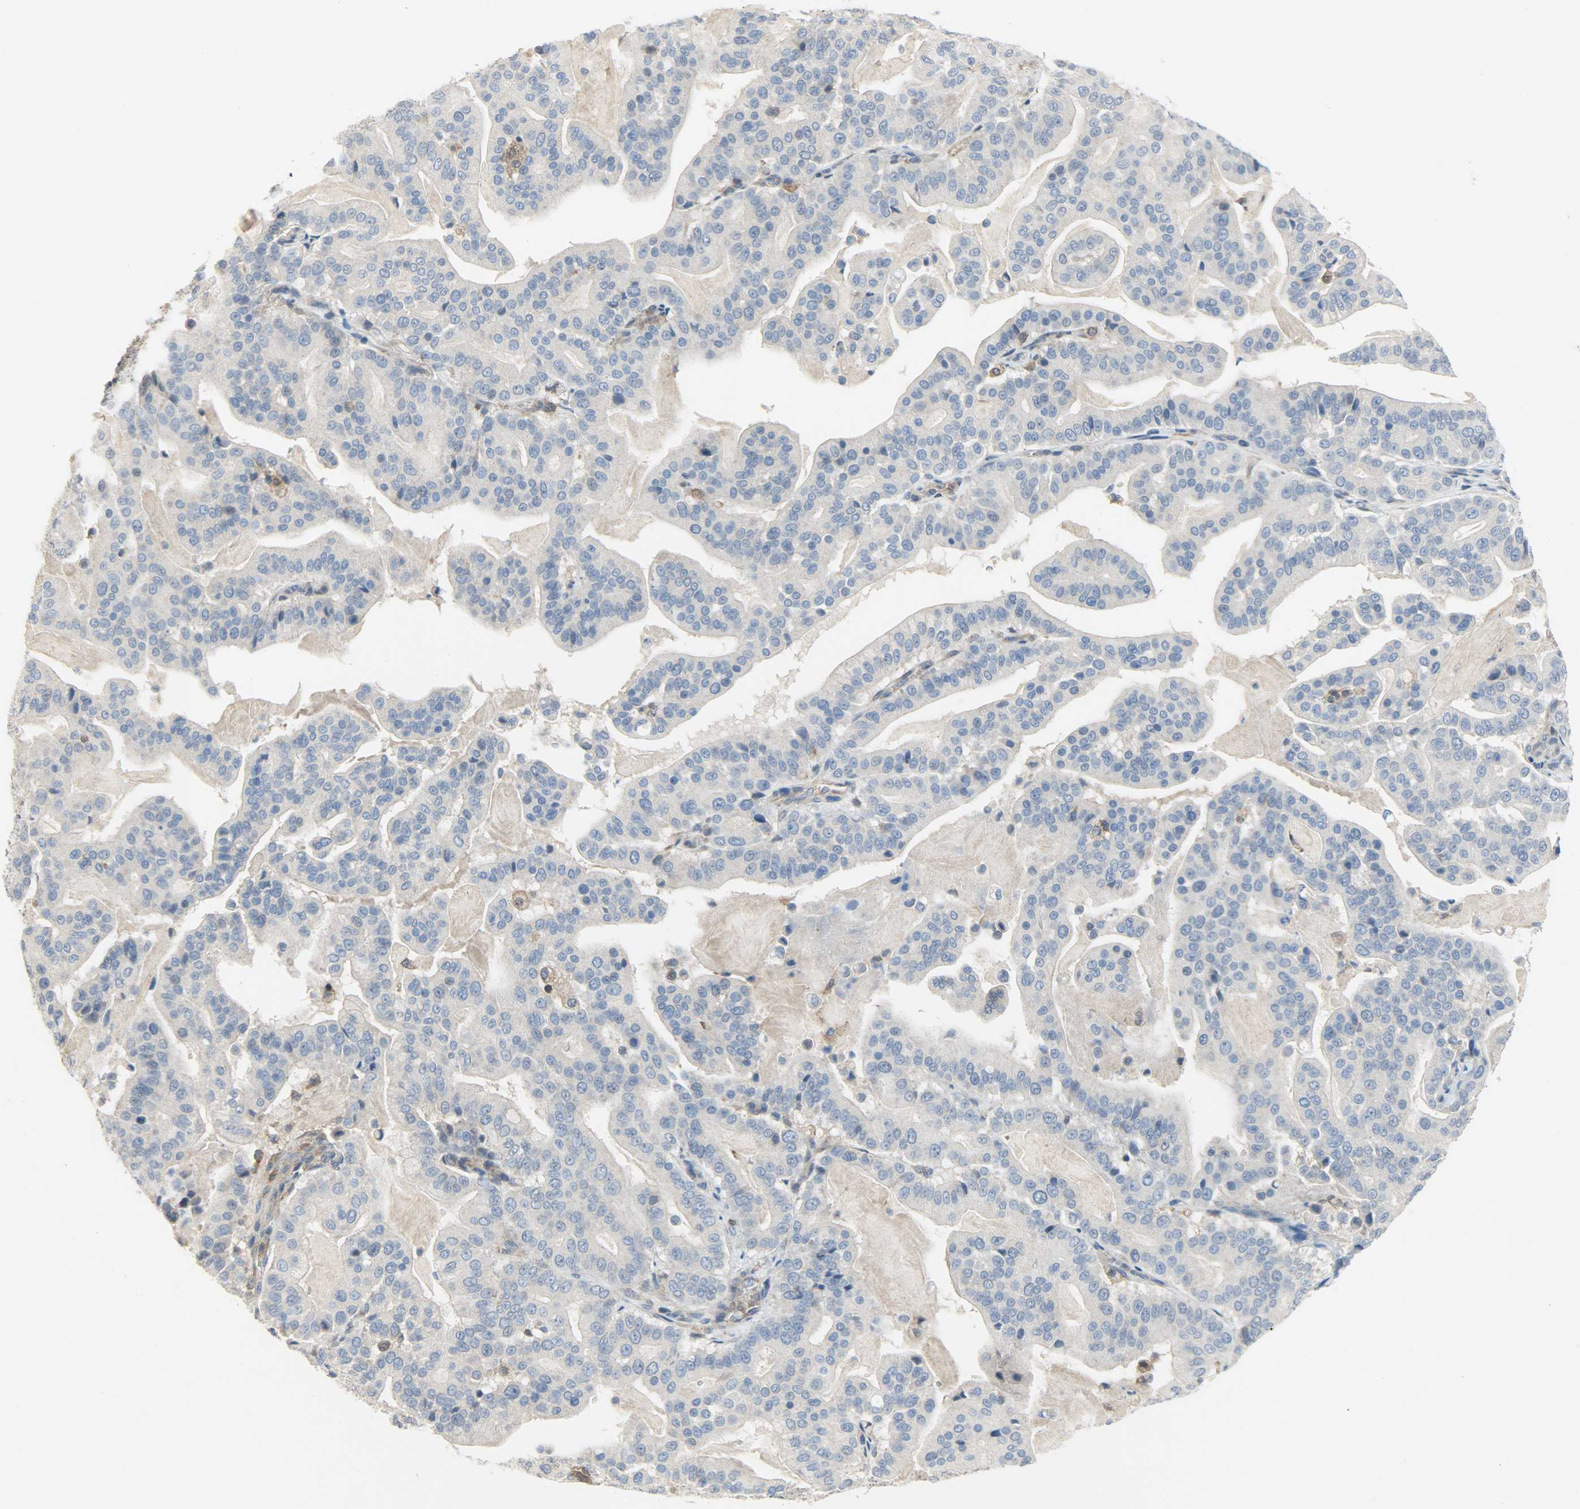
{"staining": {"intensity": "weak", "quantity": "25%-75%", "location": "cytoplasmic/membranous"}, "tissue": "pancreatic cancer", "cell_type": "Tumor cells", "image_type": "cancer", "snomed": [{"axis": "morphology", "description": "Adenocarcinoma, NOS"}, {"axis": "topography", "description": "Pancreas"}], "caption": "High-magnification brightfield microscopy of pancreatic cancer stained with DAB (brown) and counterstained with hematoxylin (blue). tumor cells exhibit weak cytoplasmic/membranous staining is identified in about25%-75% of cells. The staining was performed using DAB to visualize the protein expression in brown, while the nuclei were stained in blue with hematoxylin (Magnification: 20x).", "gene": "TRIM21", "patient": {"sex": "male", "age": 63}}